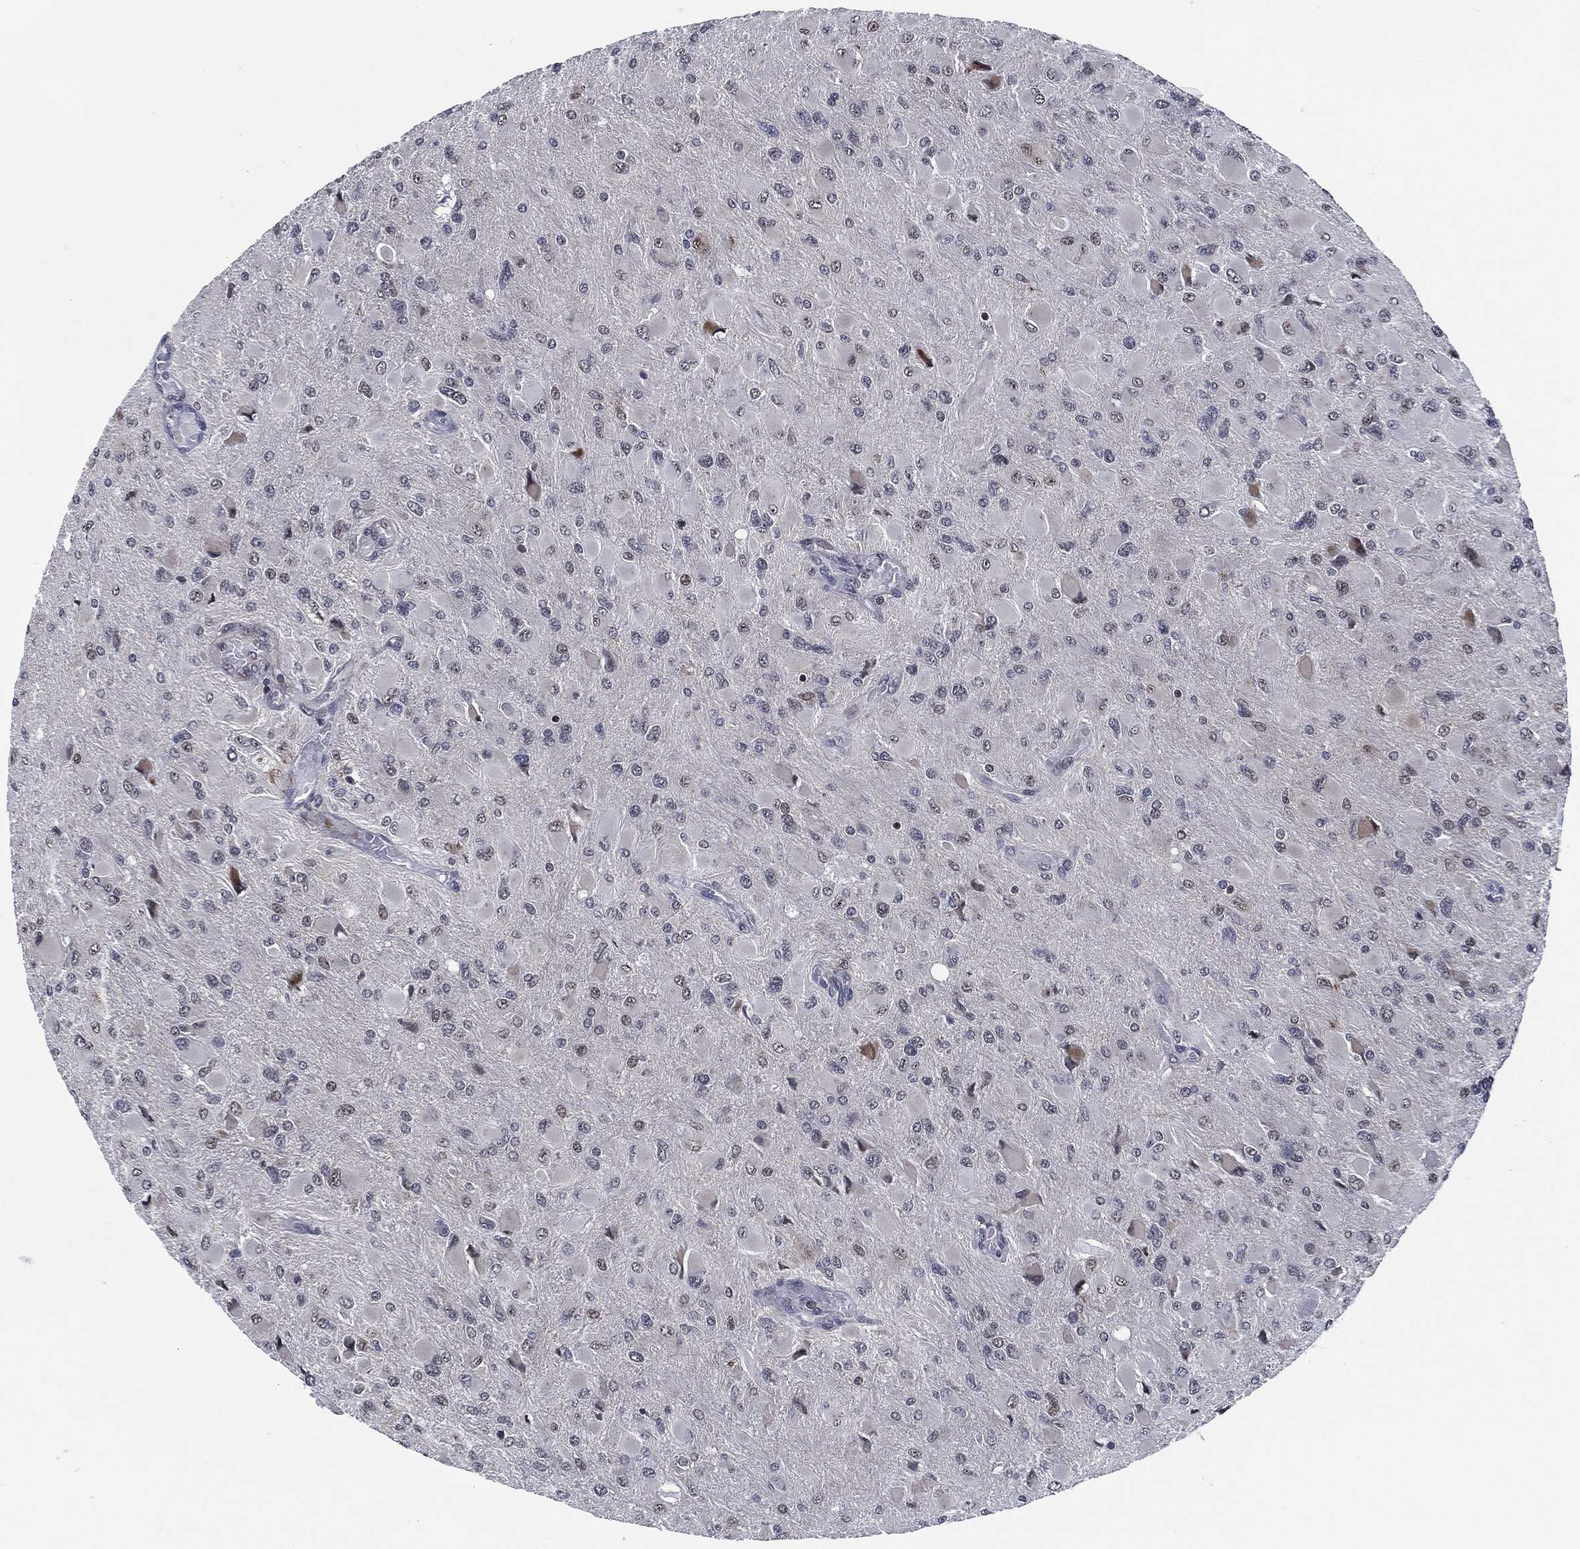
{"staining": {"intensity": "moderate", "quantity": "<25%", "location": "cytoplasmic/membranous,nuclear"}, "tissue": "glioma", "cell_type": "Tumor cells", "image_type": "cancer", "snomed": [{"axis": "morphology", "description": "Glioma, malignant, High grade"}, {"axis": "topography", "description": "Cerebral cortex"}], "caption": "Immunohistochemistry histopathology image of glioma stained for a protein (brown), which exhibits low levels of moderate cytoplasmic/membranous and nuclear staining in approximately <25% of tumor cells.", "gene": "AKT2", "patient": {"sex": "female", "age": 36}}